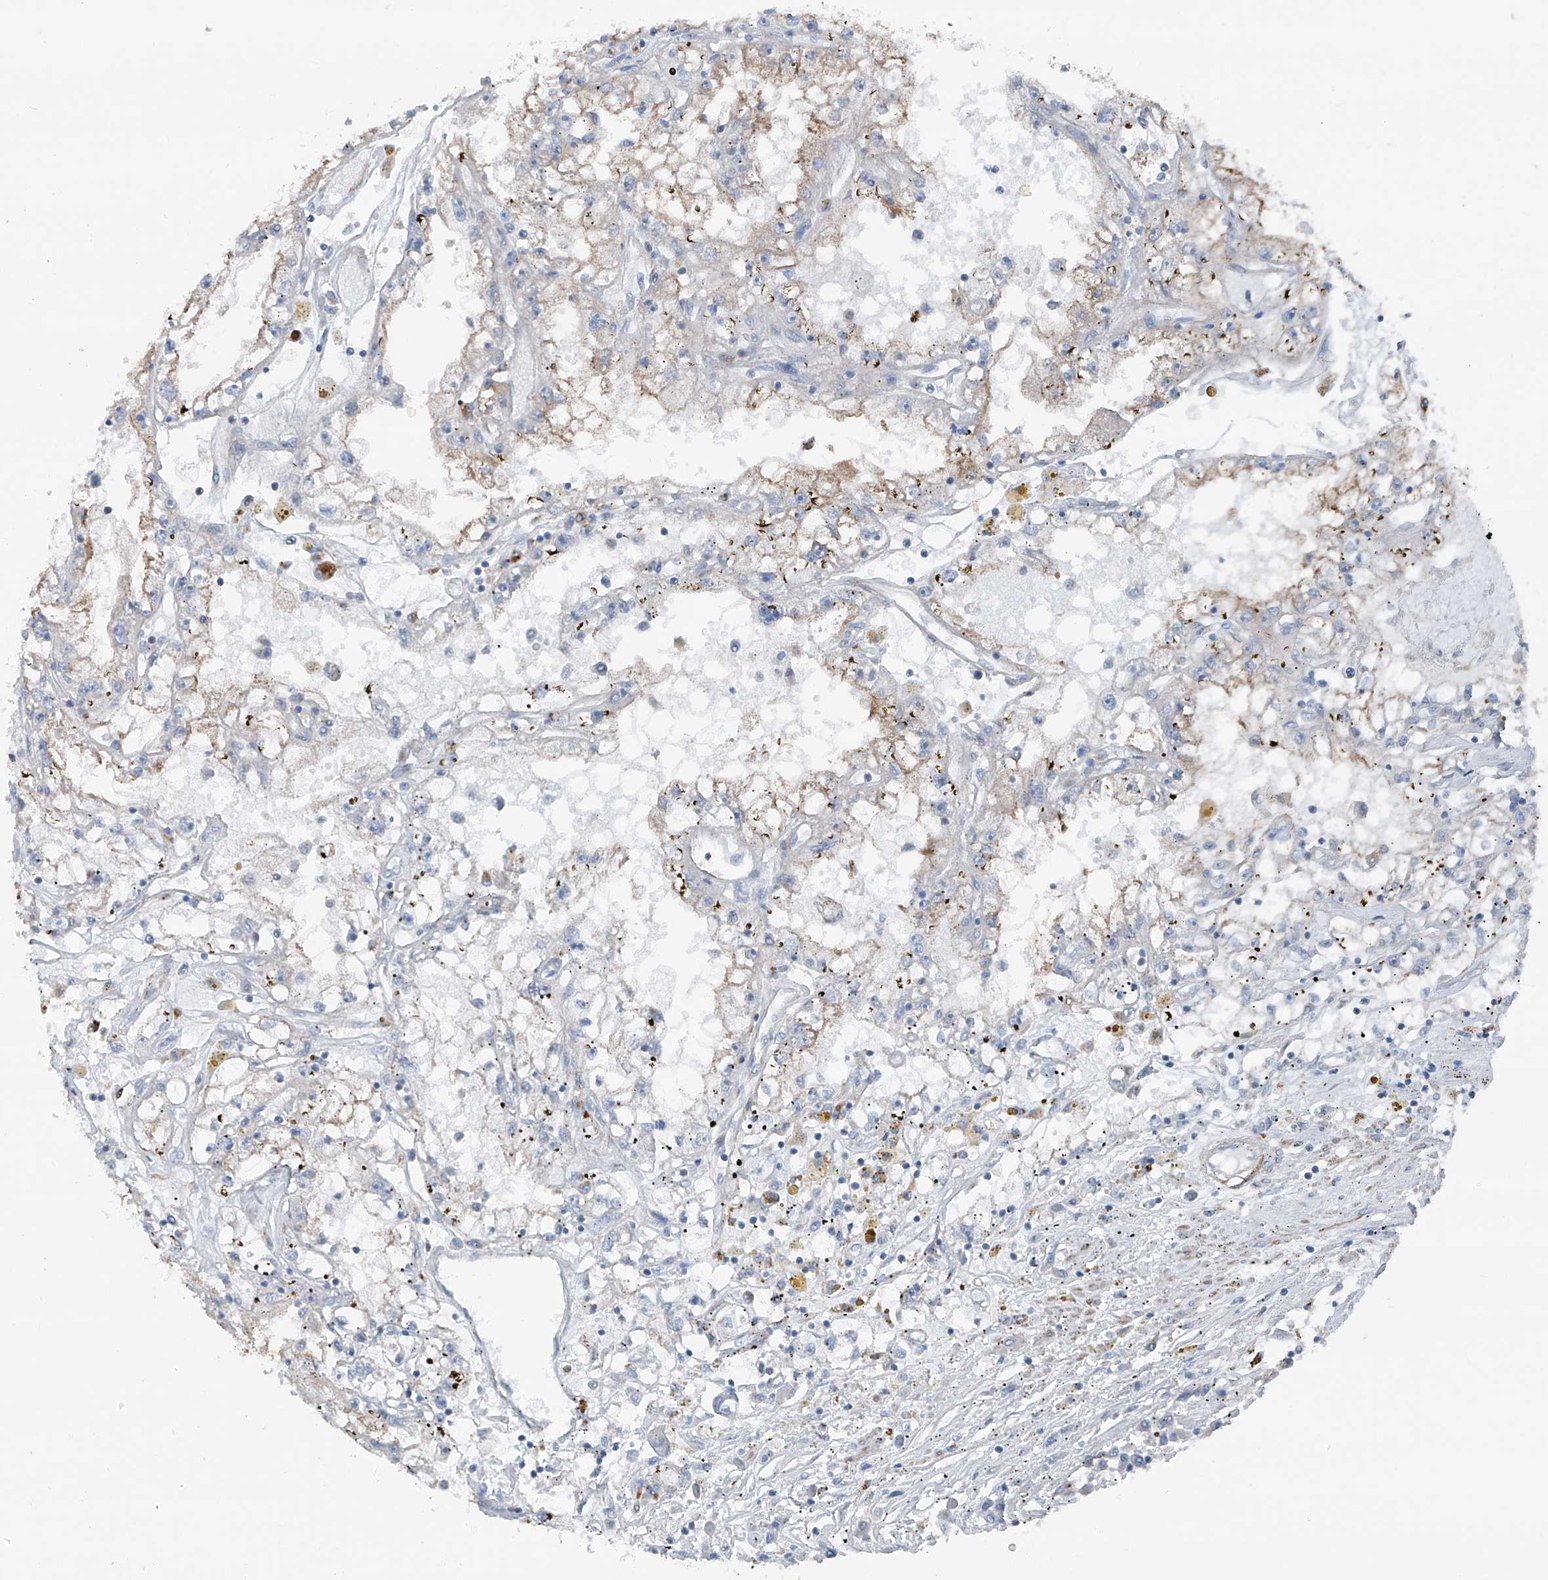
{"staining": {"intensity": "weak", "quantity": "<25%", "location": "cytoplasmic/membranous"}, "tissue": "renal cancer", "cell_type": "Tumor cells", "image_type": "cancer", "snomed": [{"axis": "morphology", "description": "Adenocarcinoma, NOS"}, {"axis": "topography", "description": "Kidney"}], "caption": "The photomicrograph shows no significant expression in tumor cells of renal cancer. (DAB (3,3'-diaminobenzidine) IHC visualized using brightfield microscopy, high magnification).", "gene": "HSPB11", "patient": {"sex": "male", "age": 56}}